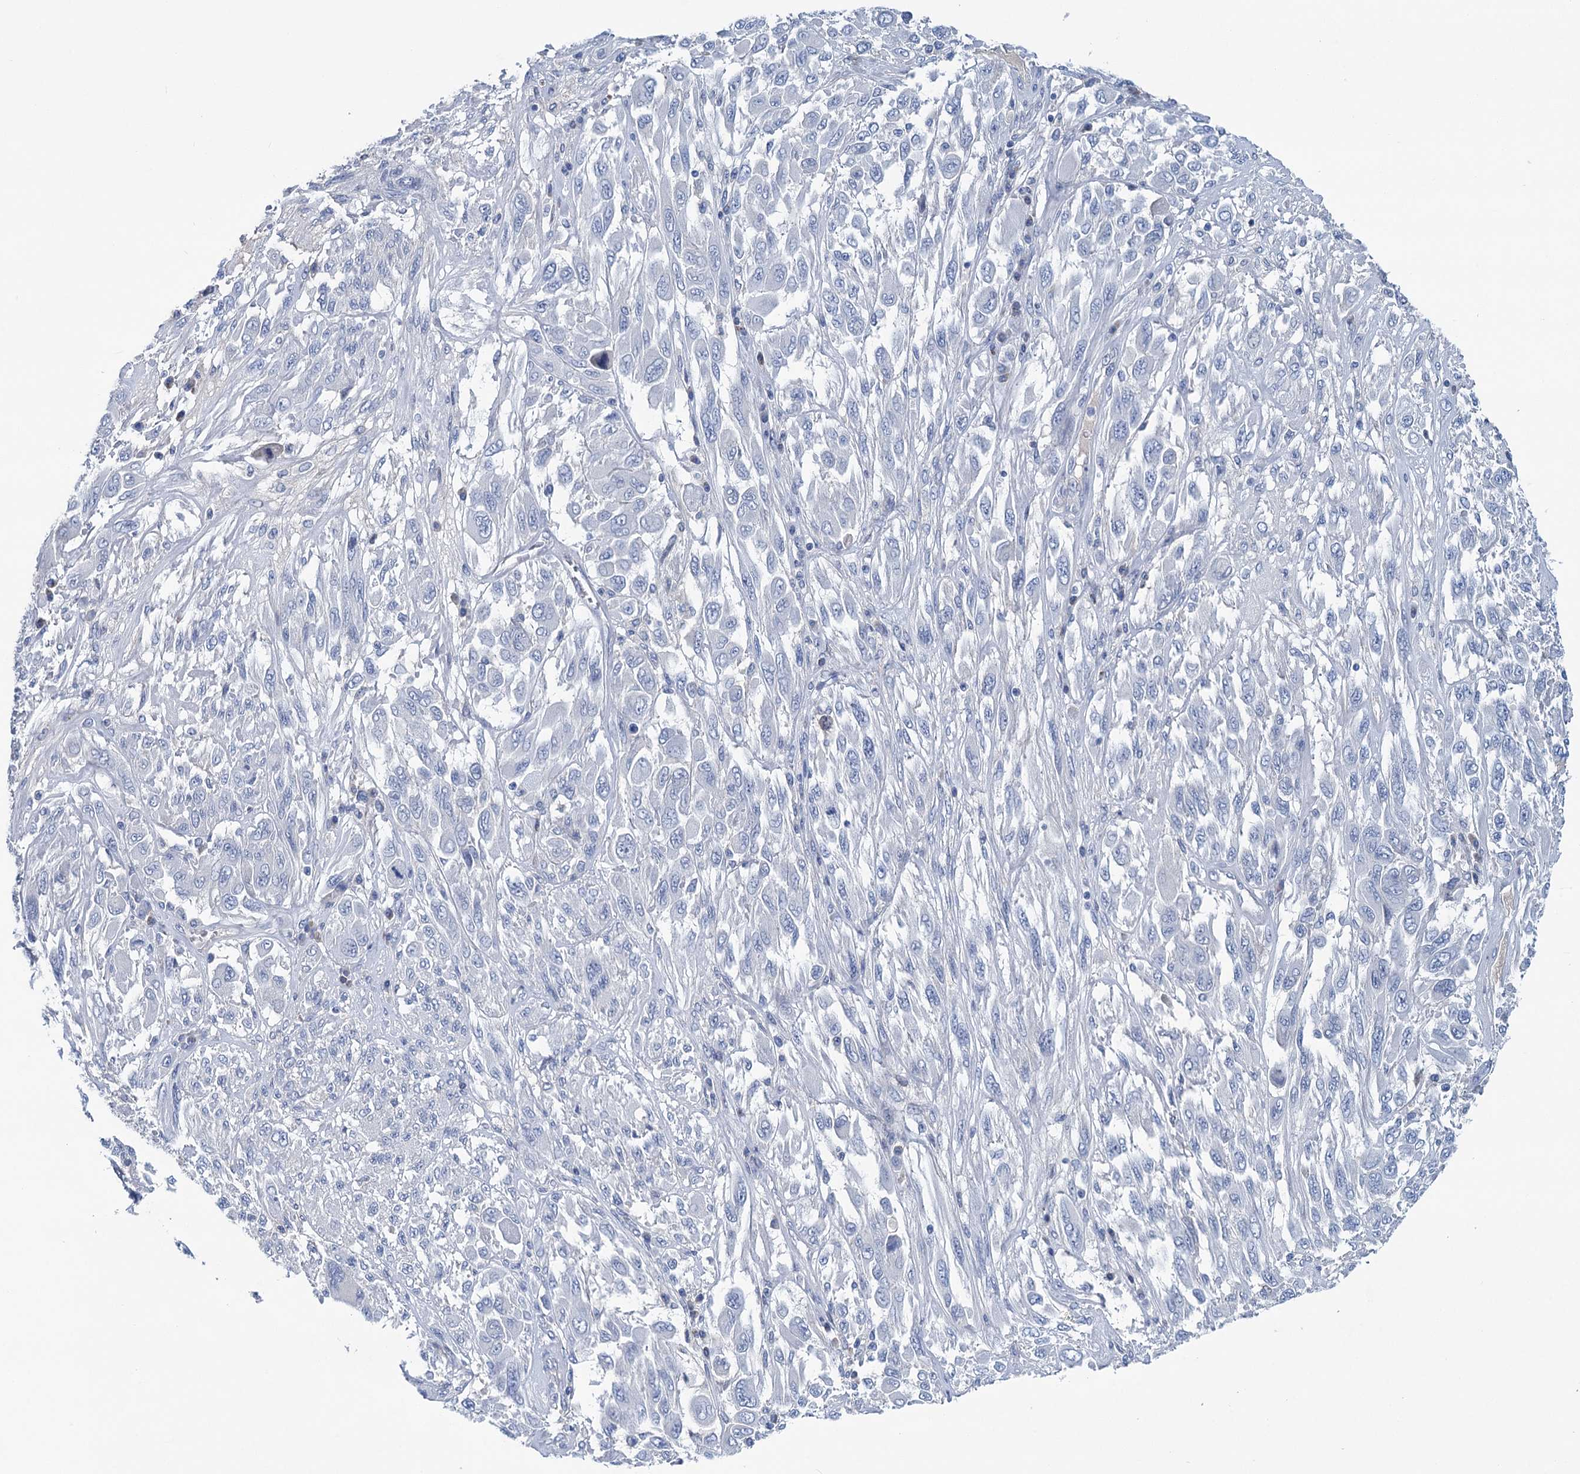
{"staining": {"intensity": "negative", "quantity": "none", "location": "none"}, "tissue": "melanoma", "cell_type": "Tumor cells", "image_type": "cancer", "snomed": [{"axis": "morphology", "description": "Malignant melanoma, NOS"}, {"axis": "topography", "description": "Skin"}], "caption": "There is no significant positivity in tumor cells of melanoma.", "gene": "CHDH", "patient": {"sex": "female", "age": 91}}